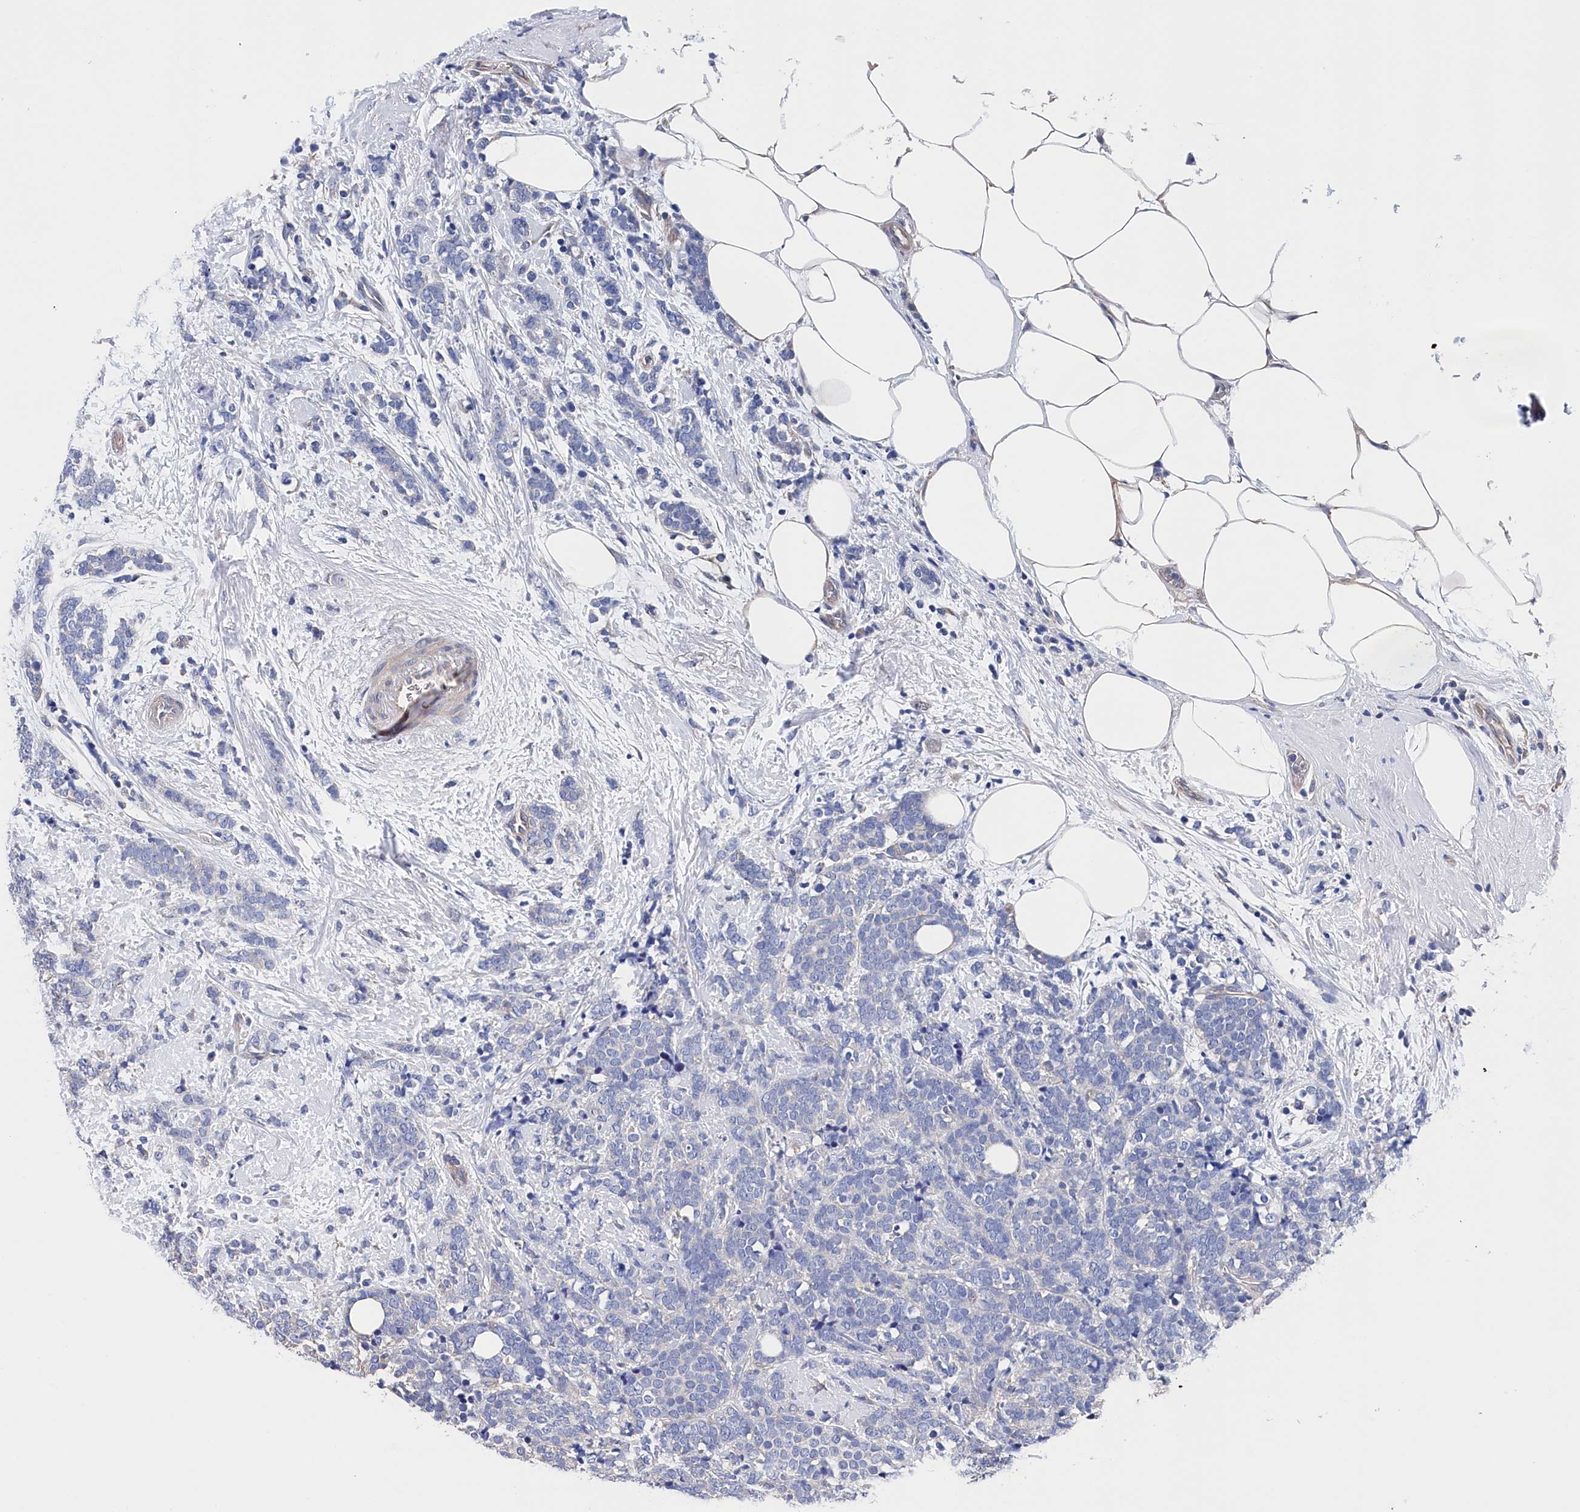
{"staining": {"intensity": "negative", "quantity": "none", "location": "none"}, "tissue": "breast cancer", "cell_type": "Tumor cells", "image_type": "cancer", "snomed": [{"axis": "morphology", "description": "Lobular carcinoma"}, {"axis": "topography", "description": "Breast"}], "caption": "Immunohistochemistry photomicrograph of human breast cancer stained for a protein (brown), which exhibits no positivity in tumor cells.", "gene": "BHMT", "patient": {"sex": "female", "age": 58}}